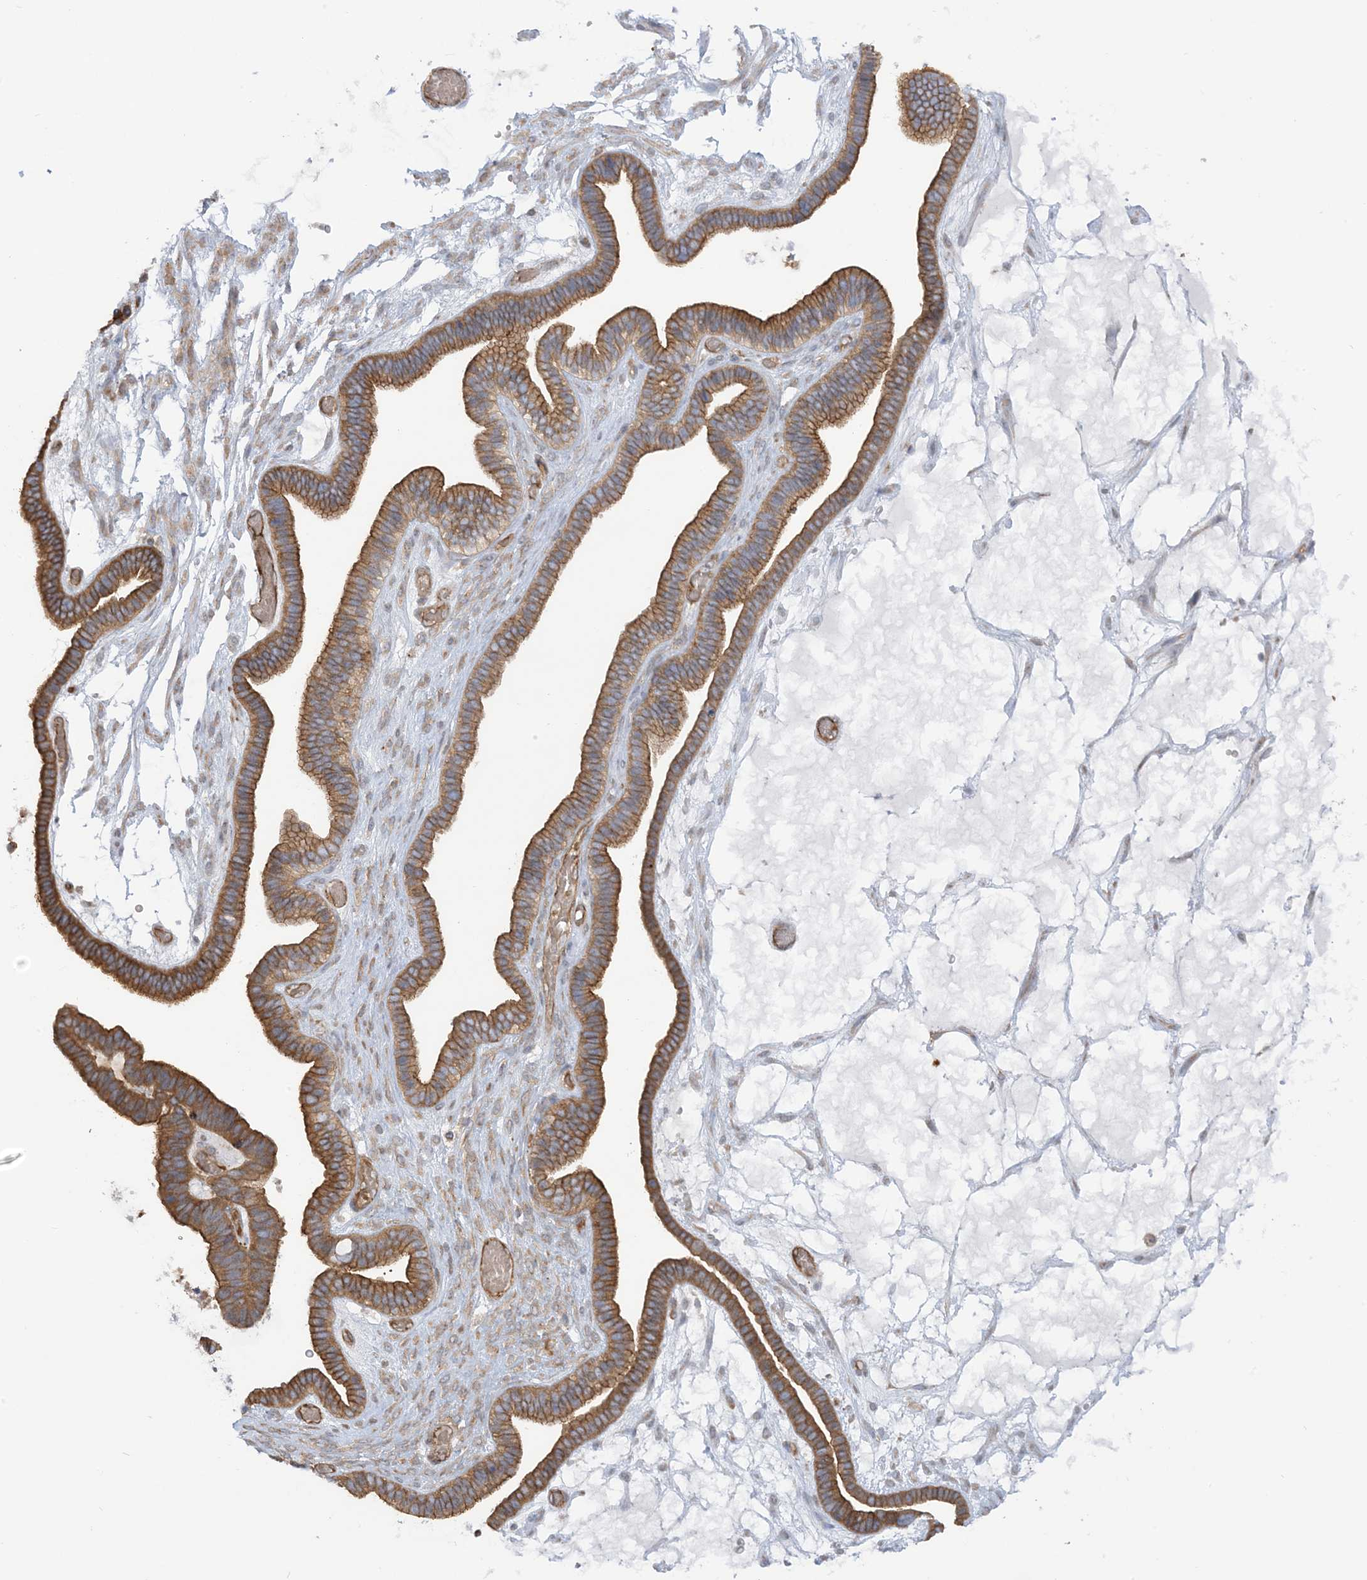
{"staining": {"intensity": "moderate", "quantity": ">75%", "location": "cytoplasmic/membranous"}, "tissue": "ovarian cancer", "cell_type": "Tumor cells", "image_type": "cancer", "snomed": [{"axis": "morphology", "description": "Cystadenocarcinoma, serous, NOS"}, {"axis": "topography", "description": "Ovary"}], "caption": "Human ovarian cancer stained with a protein marker reveals moderate staining in tumor cells.", "gene": "ICMT", "patient": {"sex": "female", "age": 56}}